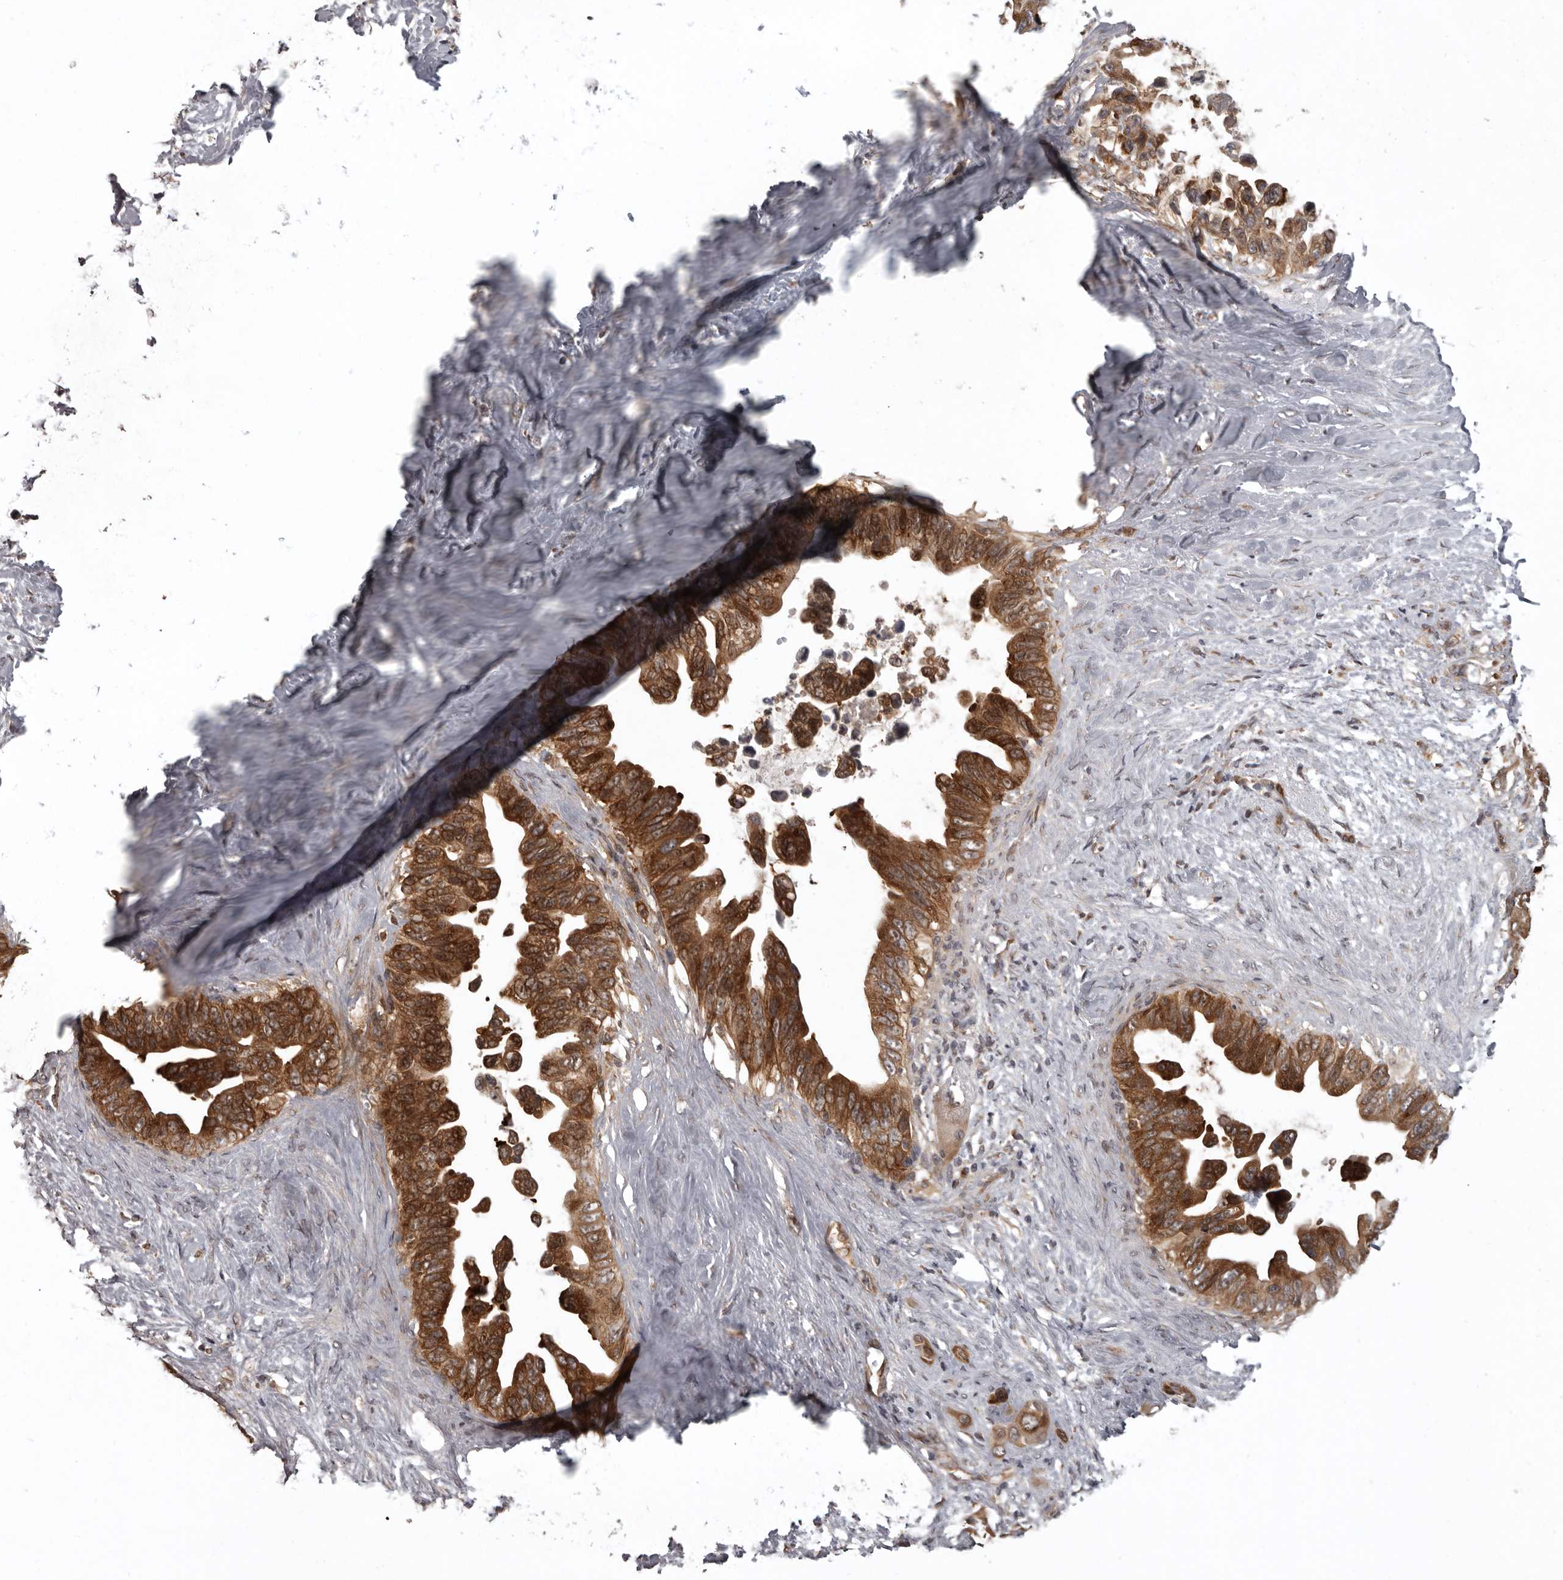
{"staining": {"intensity": "strong", "quantity": ">75%", "location": "cytoplasmic/membranous"}, "tissue": "pancreatic cancer", "cell_type": "Tumor cells", "image_type": "cancer", "snomed": [{"axis": "morphology", "description": "Adenocarcinoma, NOS"}, {"axis": "topography", "description": "Pancreas"}], "caption": "Protein expression by immunohistochemistry displays strong cytoplasmic/membranous expression in approximately >75% of tumor cells in pancreatic adenocarcinoma.", "gene": "DARS1", "patient": {"sex": "female", "age": 72}}